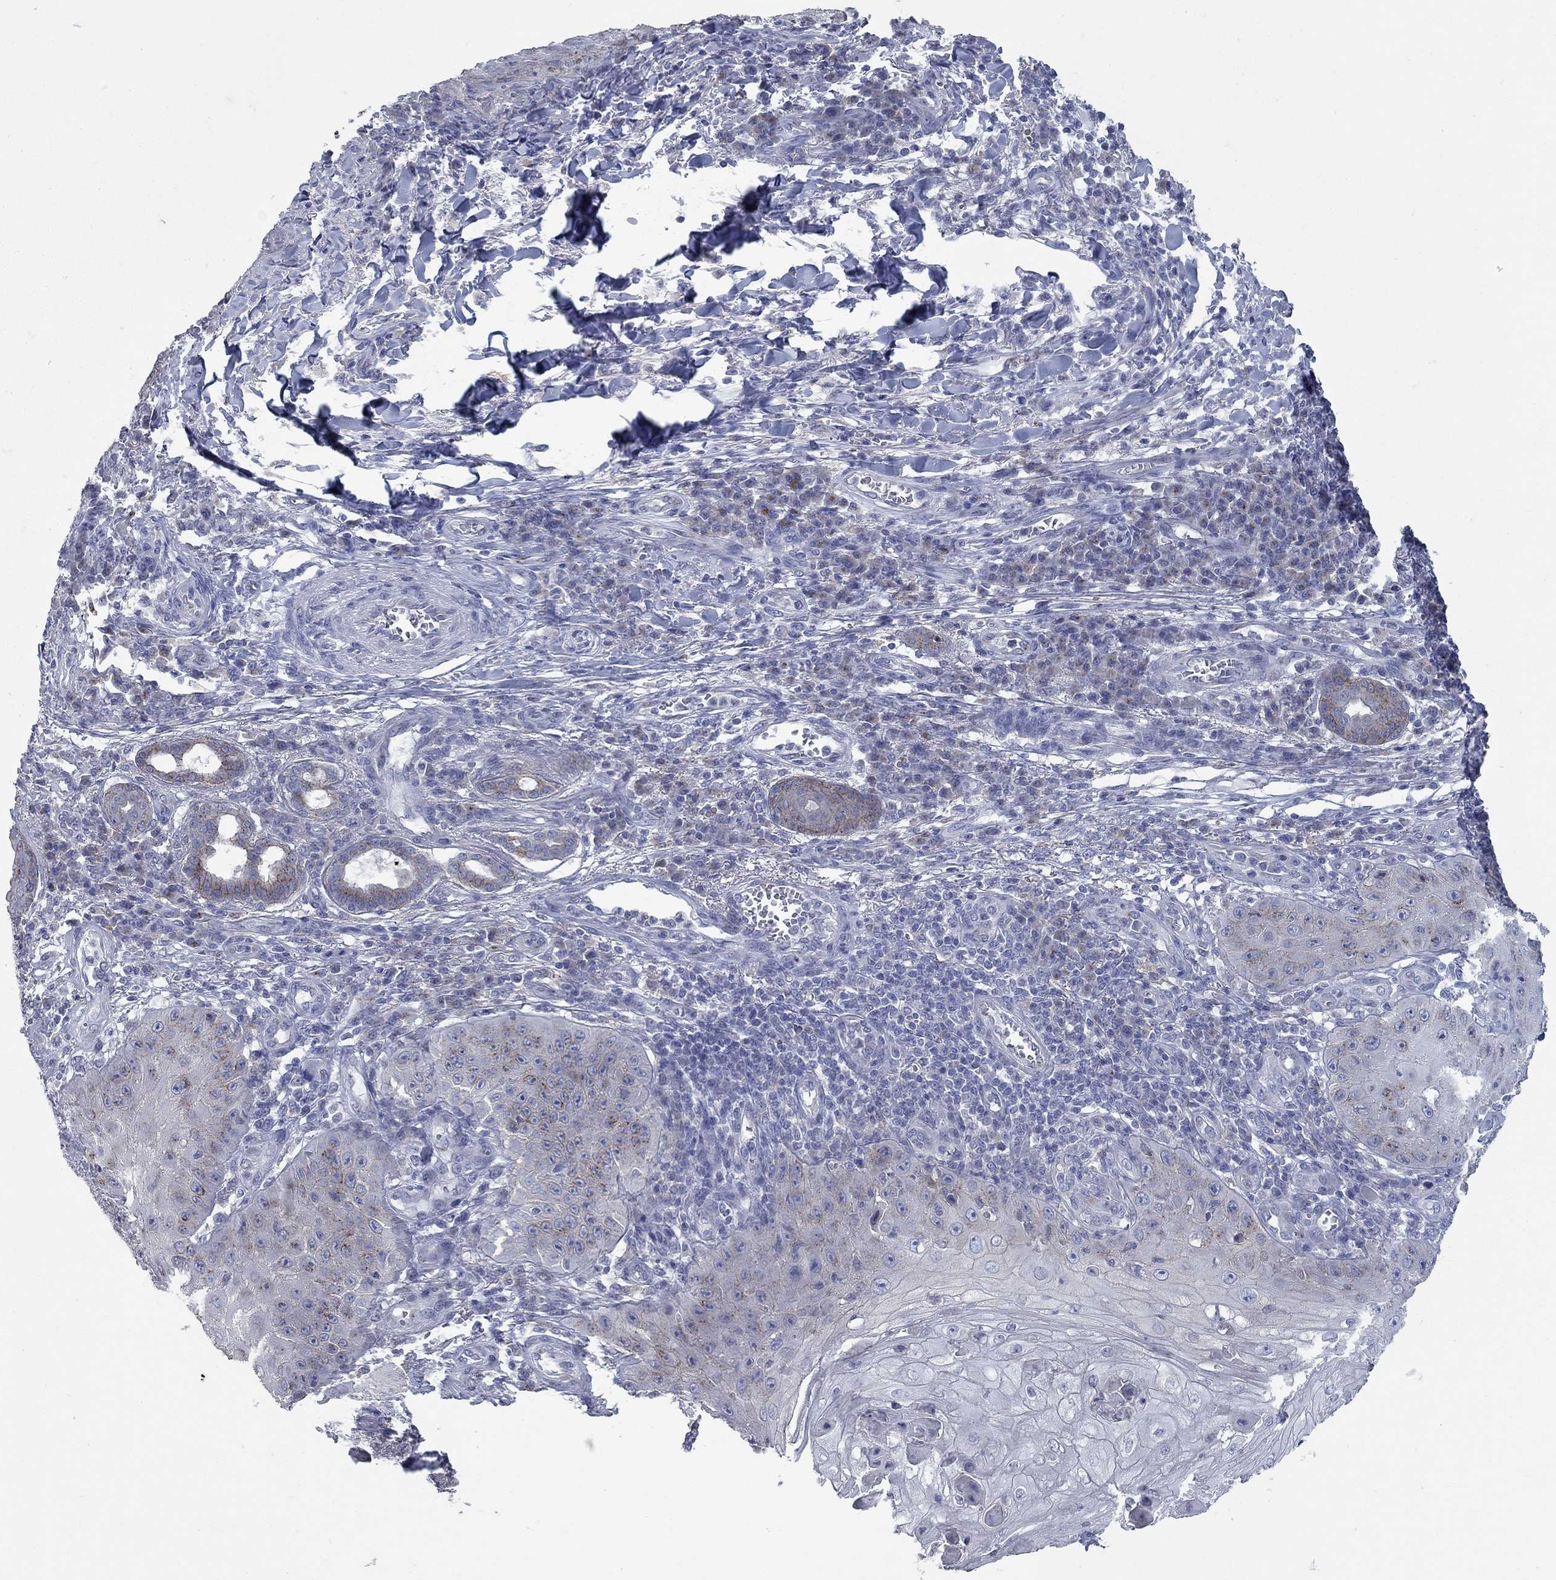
{"staining": {"intensity": "moderate", "quantity": "<25%", "location": "cytoplasmic/membranous"}, "tissue": "skin cancer", "cell_type": "Tumor cells", "image_type": "cancer", "snomed": [{"axis": "morphology", "description": "Squamous cell carcinoma, NOS"}, {"axis": "topography", "description": "Skin"}], "caption": "Tumor cells exhibit moderate cytoplasmic/membranous staining in about <25% of cells in squamous cell carcinoma (skin). Using DAB (3,3'-diaminobenzidine) (brown) and hematoxylin (blue) stains, captured at high magnification using brightfield microscopy.", "gene": "KIAA0319L", "patient": {"sex": "male", "age": 70}}